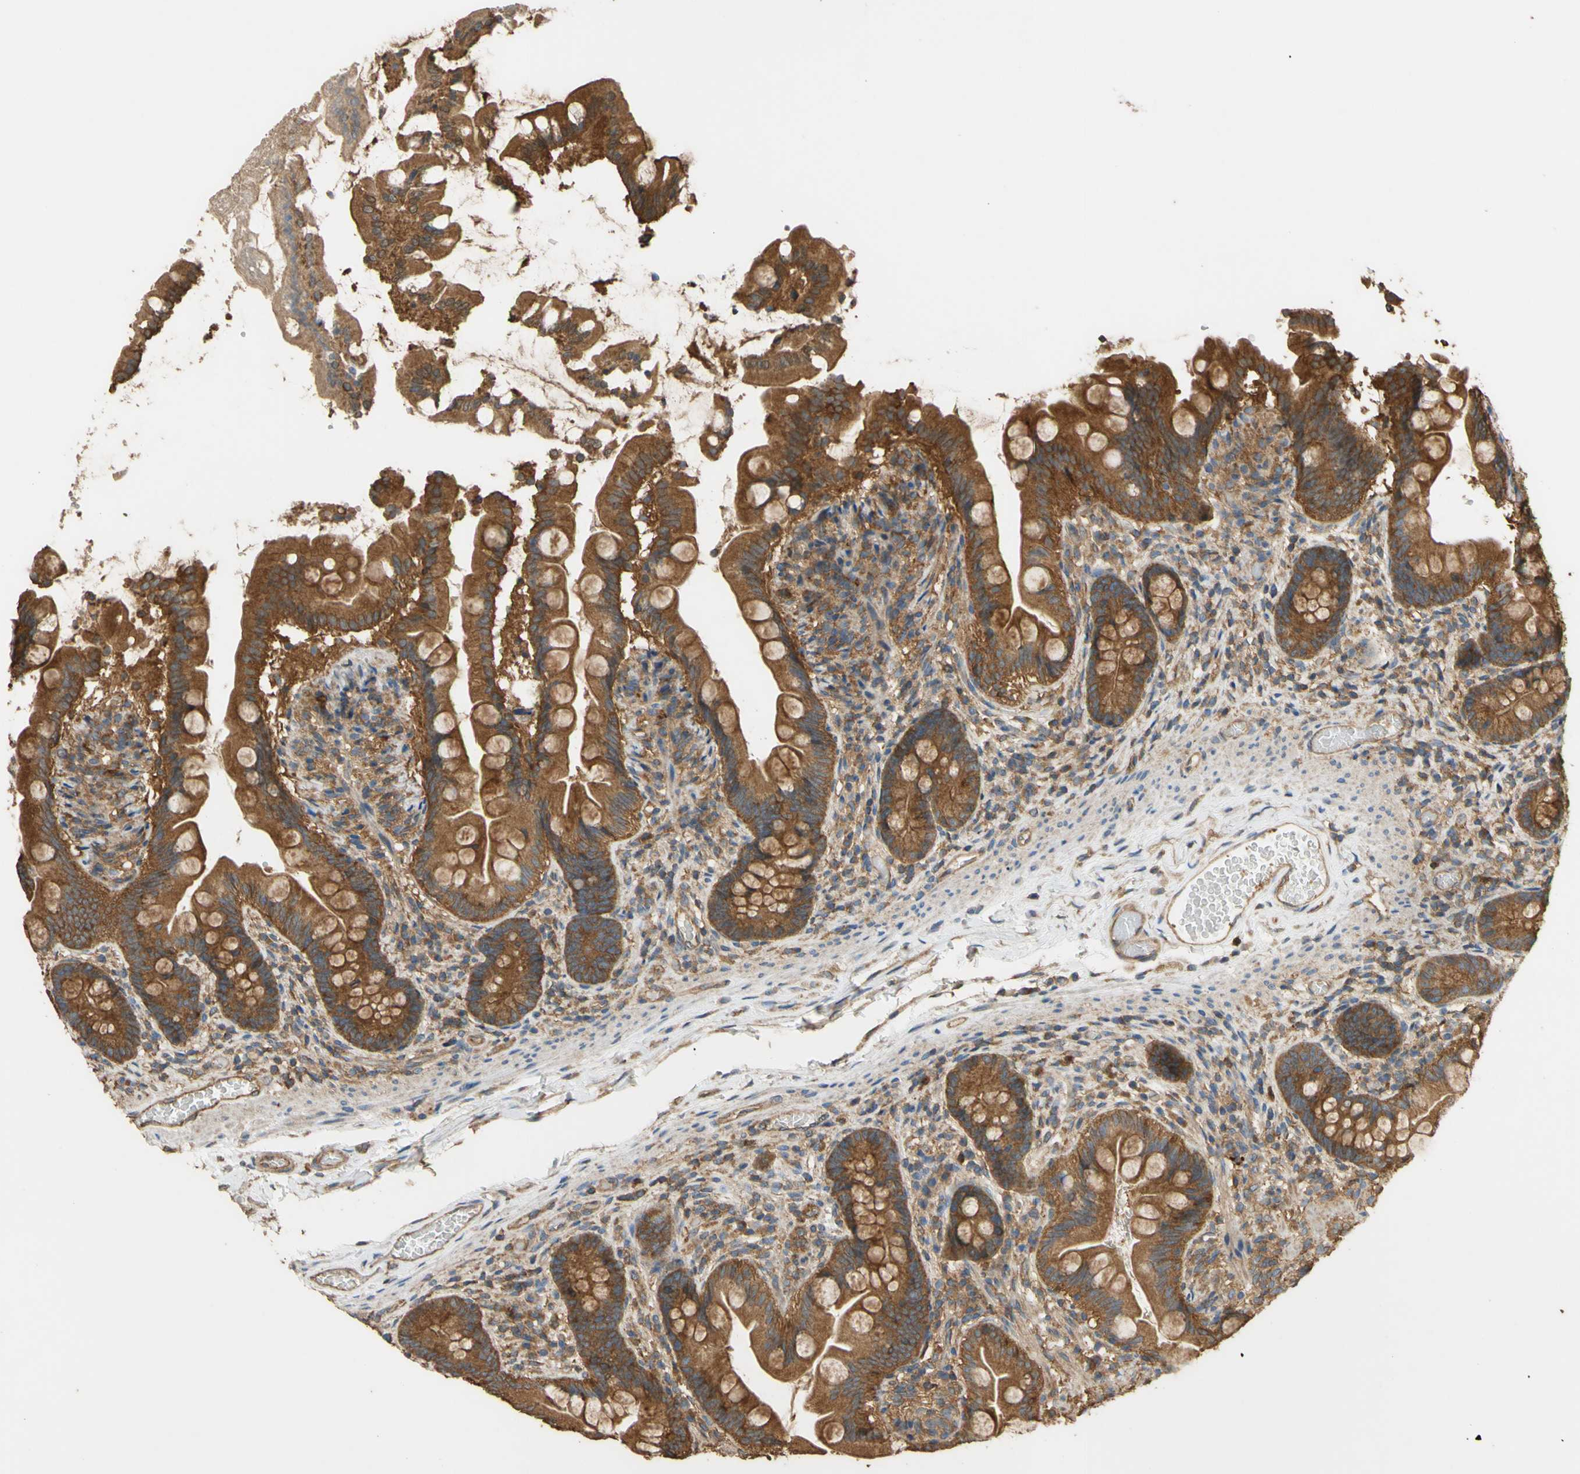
{"staining": {"intensity": "strong", "quantity": ">75%", "location": "cytoplasmic/membranous"}, "tissue": "small intestine", "cell_type": "Glandular cells", "image_type": "normal", "snomed": [{"axis": "morphology", "description": "Normal tissue, NOS"}, {"axis": "topography", "description": "Small intestine"}], "caption": "A brown stain shows strong cytoplasmic/membranous expression of a protein in glandular cells of unremarkable small intestine. Immunohistochemistry (ihc) stains the protein of interest in brown and the nuclei are stained blue.", "gene": "CTTN", "patient": {"sex": "female", "age": 56}}